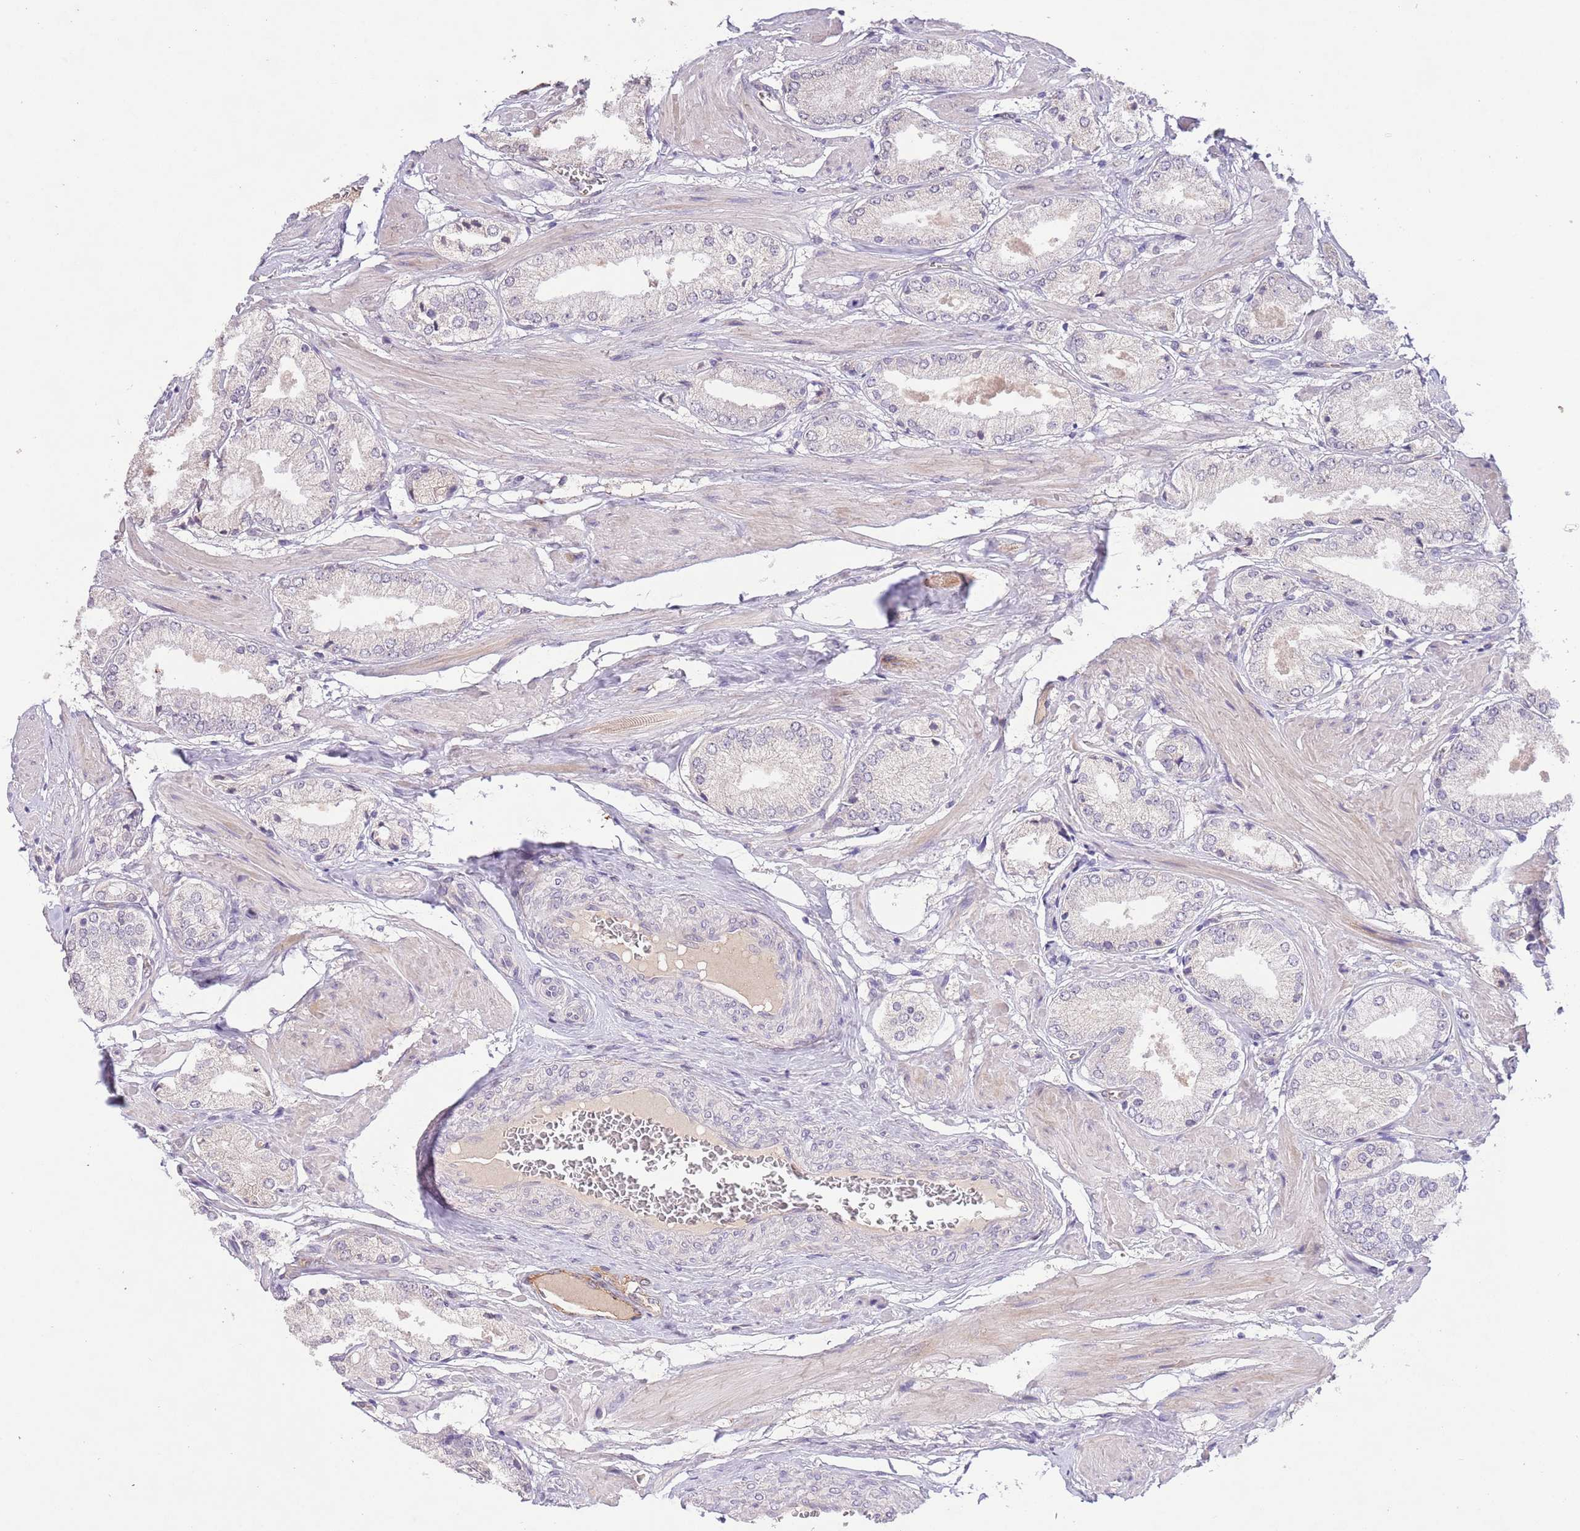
{"staining": {"intensity": "negative", "quantity": "none", "location": "none"}, "tissue": "prostate cancer", "cell_type": "Tumor cells", "image_type": "cancer", "snomed": [{"axis": "morphology", "description": "Adenocarcinoma, High grade"}, {"axis": "topography", "description": "Prostate and seminal vesicle, NOS"}], "caption": "An image of prostate cancer stained for a protein reveals no brown staining in tumor cells.", "gene": "ZNF658", "patient": {"sex": "male", "age": 64}}